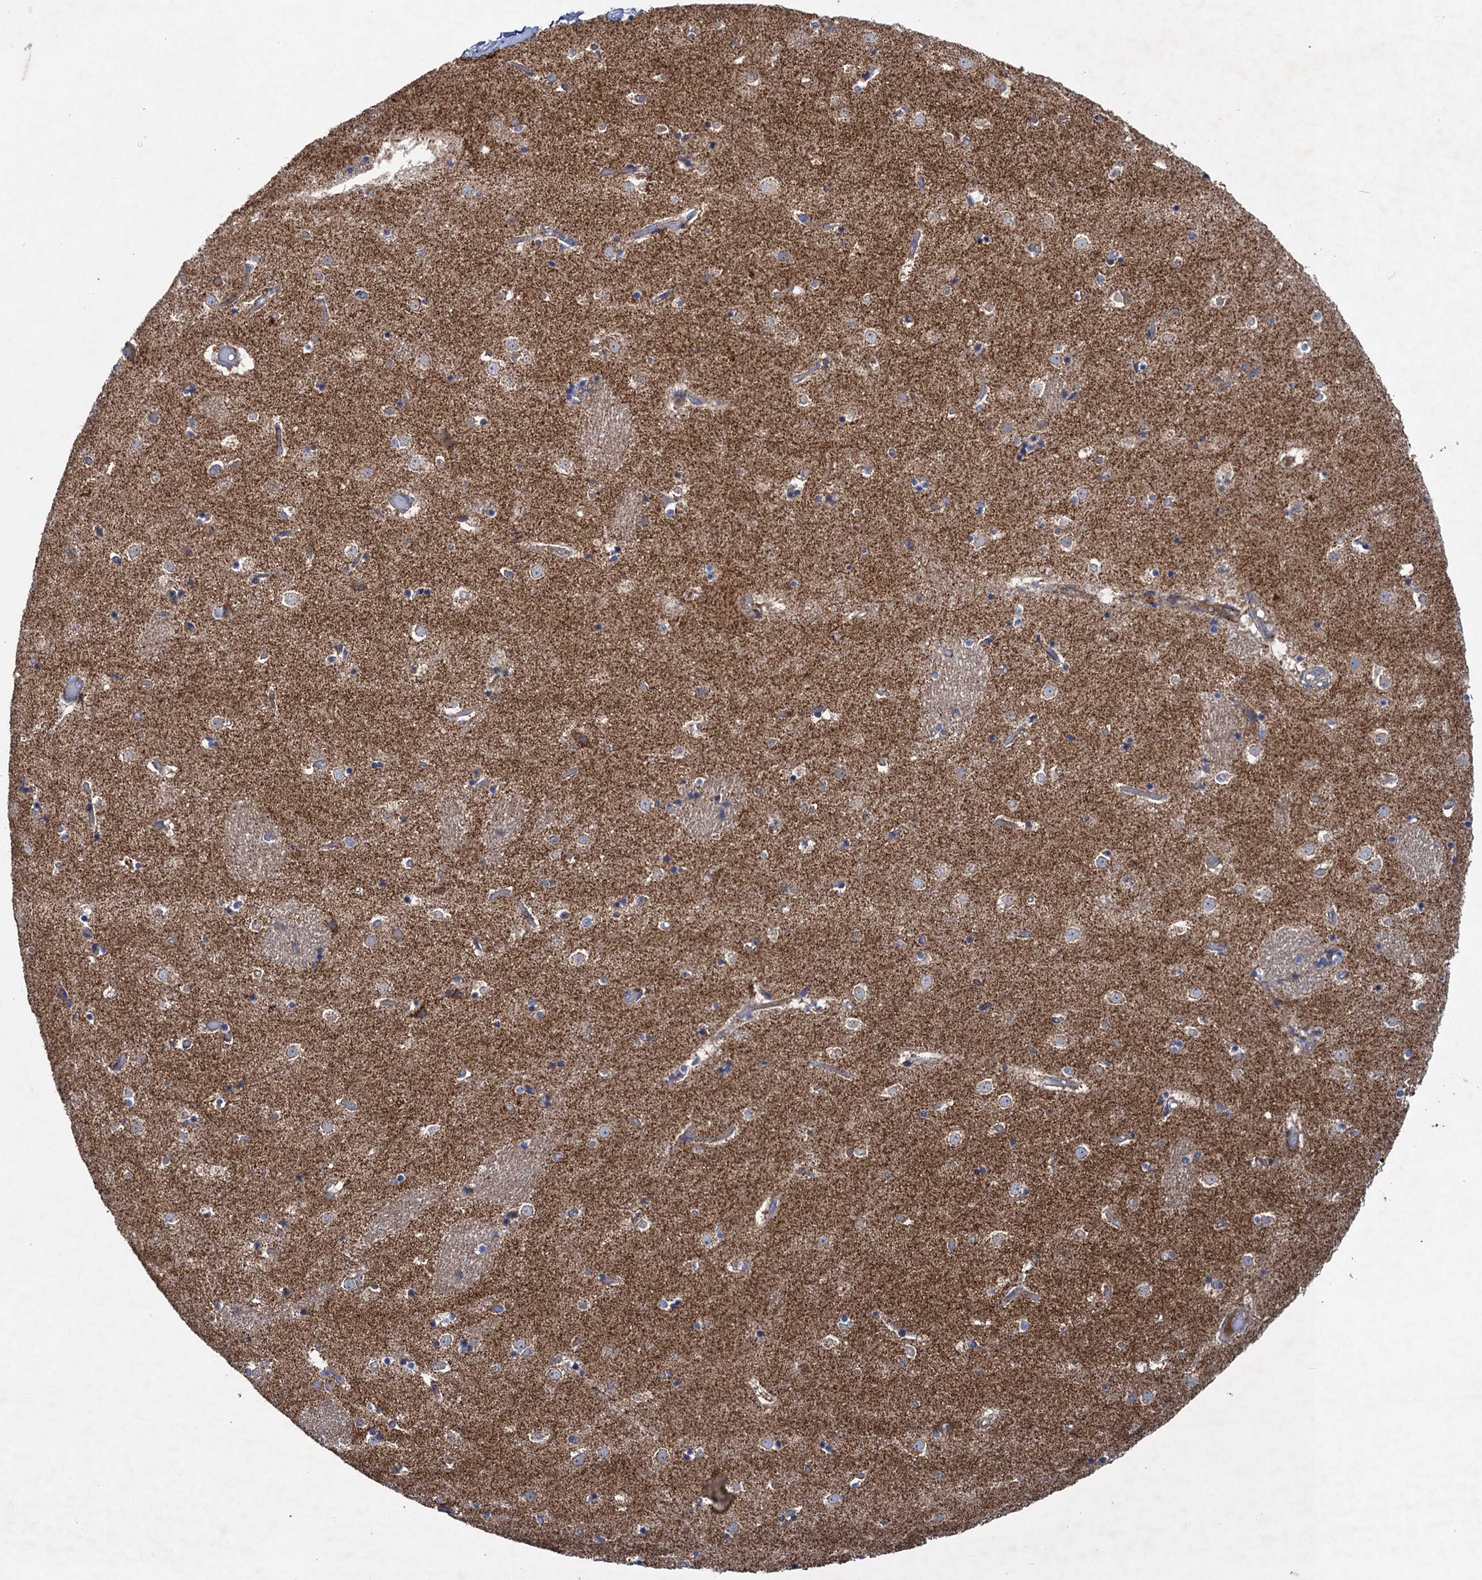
{"staining": {"intensity": "weak", "quantity": "<25%", "location": "cytoplasmic/membranous"}, "tissue": "caudate", "cell_type": "Glial cells", "image_type": "normal", "snomed": [{"axis": "morphology", "description": "Normal tissue, NOS"}, {"axis": "topography", "description": "Lateral ventricle wall"}], "caption": "This is an IHC photomicrograph of normal human caudate. There is no positivity in glial cells.", "gene": "GTPBP3", "patient": {"sex": "female", "age": 52}}